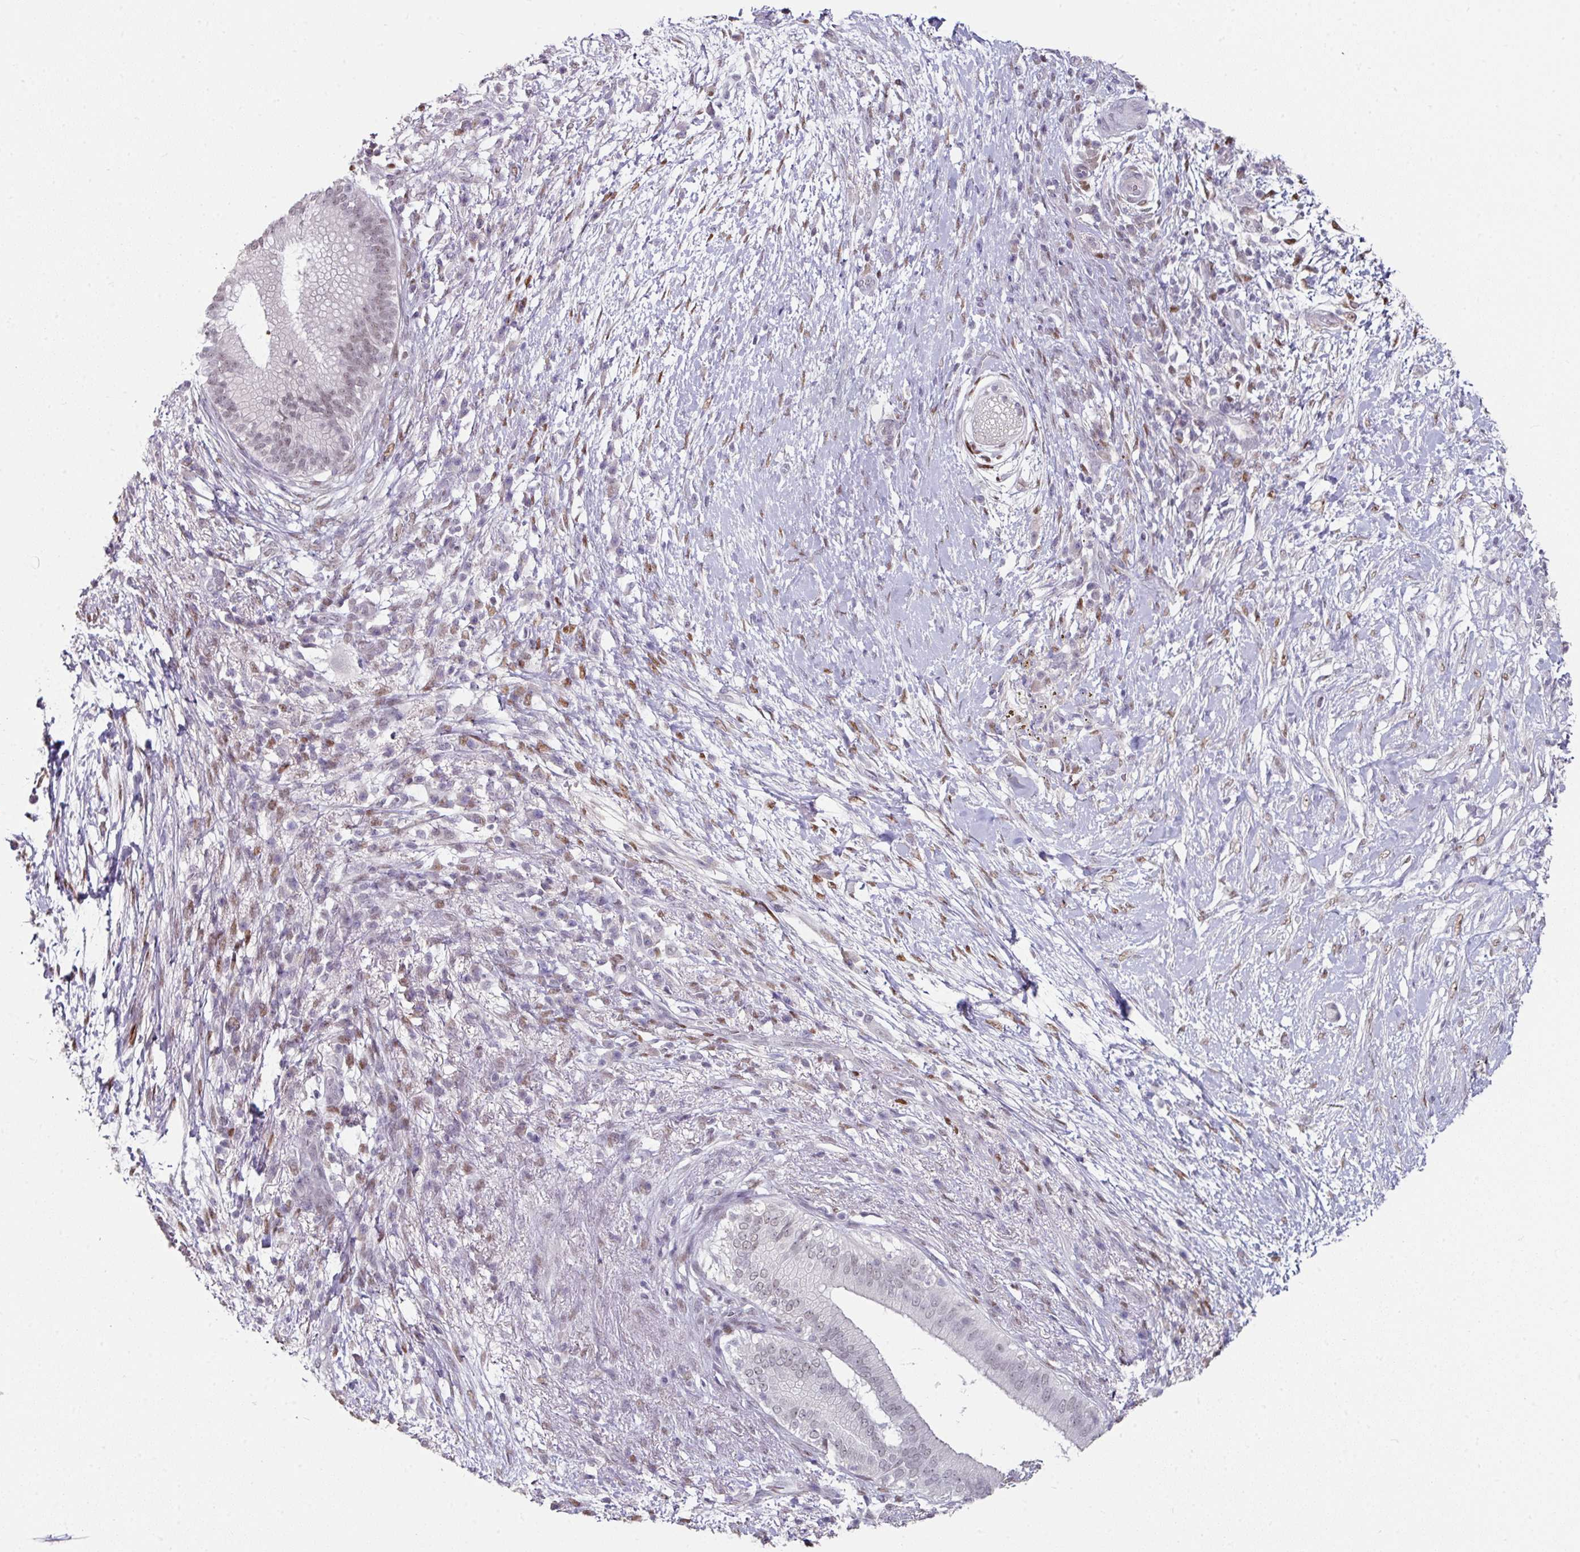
{"staining": {"intensity": "weak", "quantity": ">75%", "location": "nuclear"}, "tissue": "pancreatic cancer", "cell_type": "Tumor cells", "image_type": "cancer", "snomed": [{"axis": "morphology", "description": "Adenocarcinoma, NOS"}, {"axis": "topography", "description": "Pancreas"}], "caption": "Immunohistochemical staining of human pancreatic cancer shows low levels of weak nuclear expression in about >75% of tumor cells. The staining was performed using DAB, with brown indicating positive protein expression. Nuclei are stained blue with hematoxylin.", "gene": "ELK1", "patient": {"sex": "female", "age": 72}}